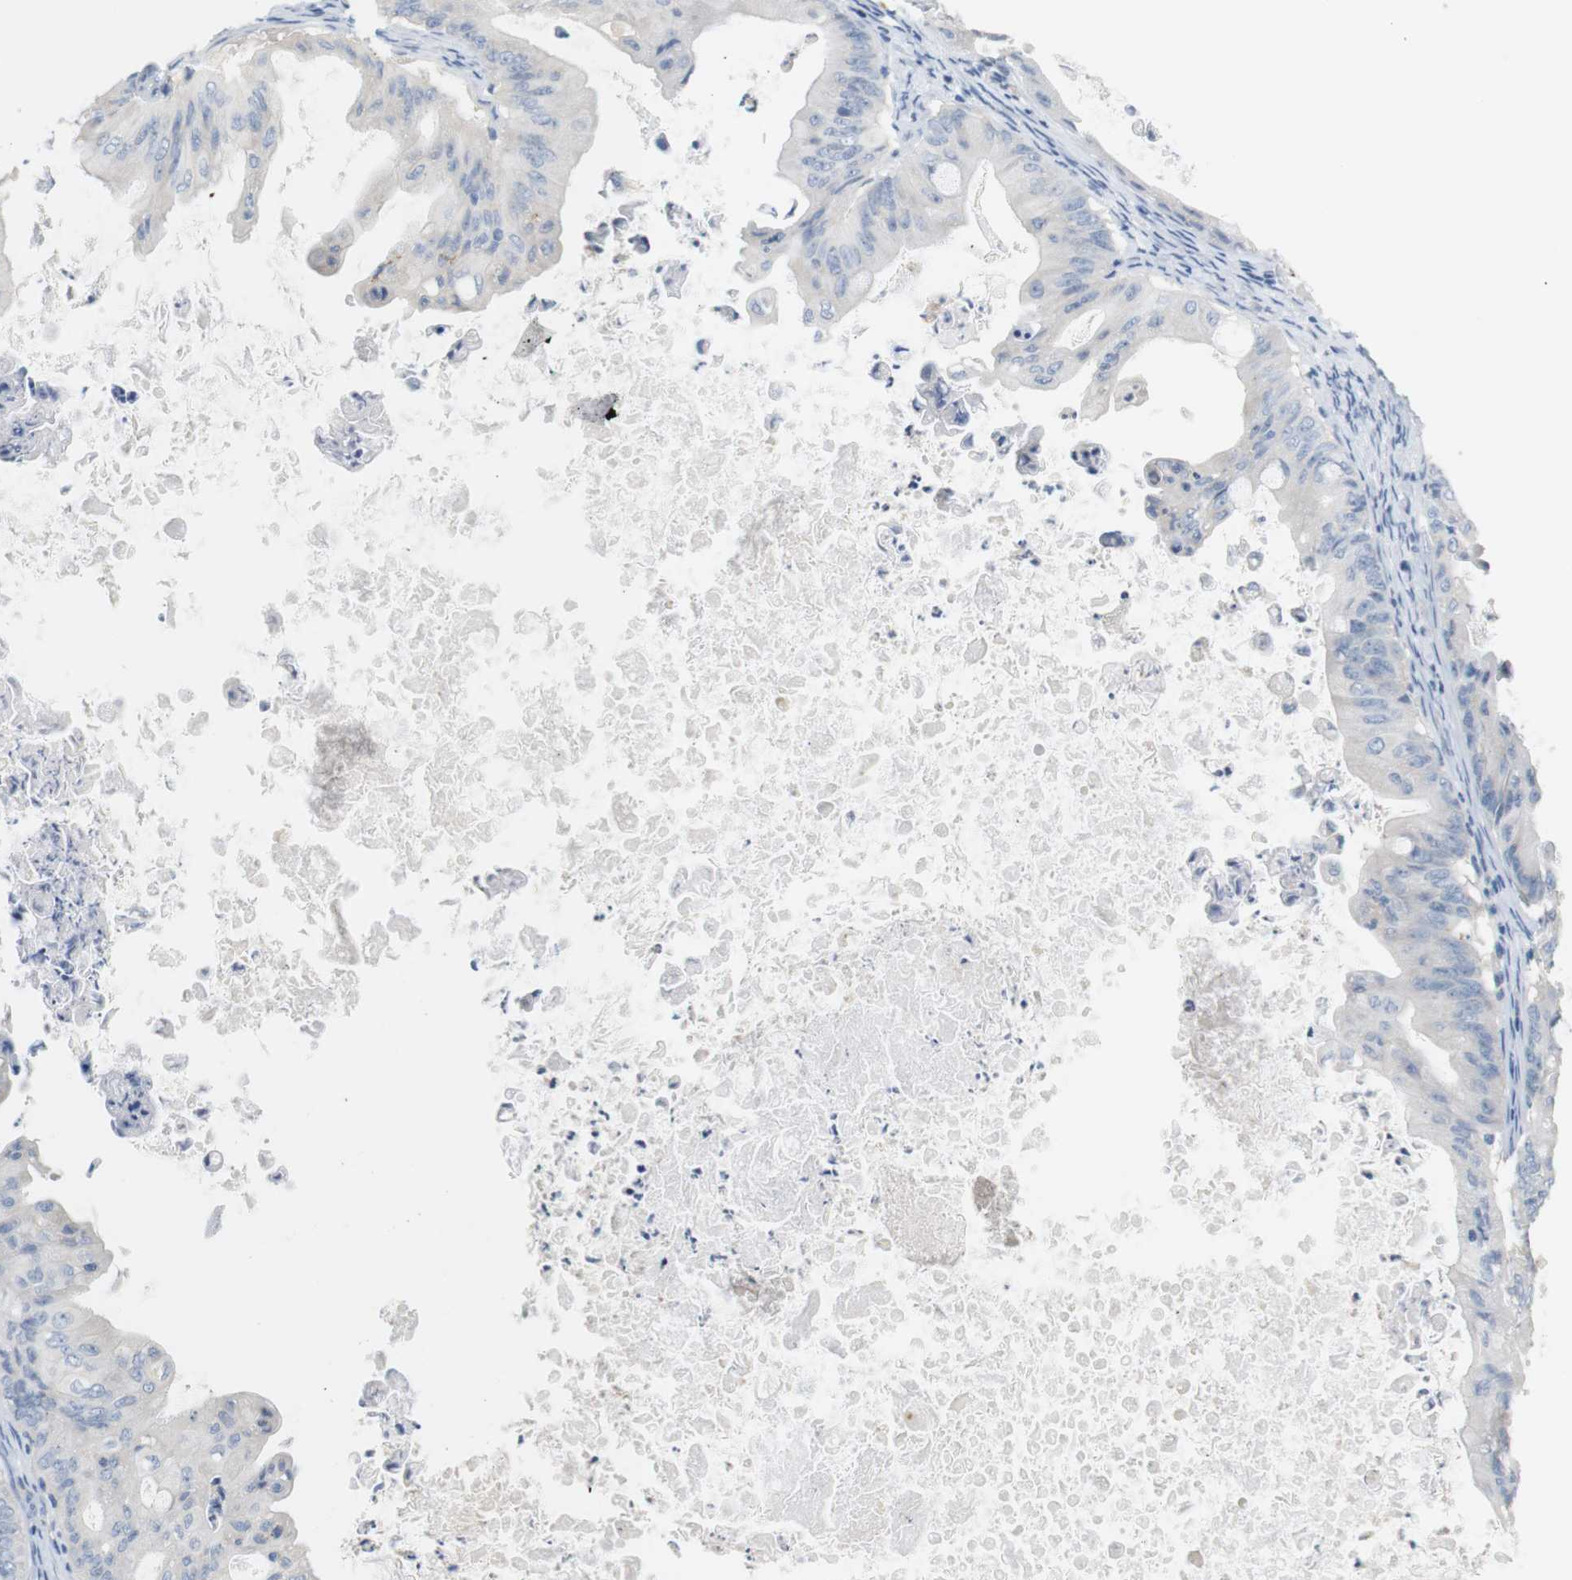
{"staining": {"intensity": "negative", "quantity": "none", "location": "none"}, "tissue": "ovarian cancer", "cell_type": "Tumor cells", "image_type": "cancer", "snomed": [{"axis": "morphology", "description": "Cystadenocarcinoma, mucinous, NOS"}, {"axis": "topography", "description": "Ovary"}], "caption": "Immunohistochemistry micrograph of neoplastic tissue: human mucinous cystadenocarcinoma (ovarian) stained with DAB (3,3'-diaminobenzidine) reveals no significant protein expression in tumor cells. (Immunohistochemistry, brightfield microscopy, high magnification).", "gene": "LRRK2", "patient": {"sex": "female", "age": 37}}